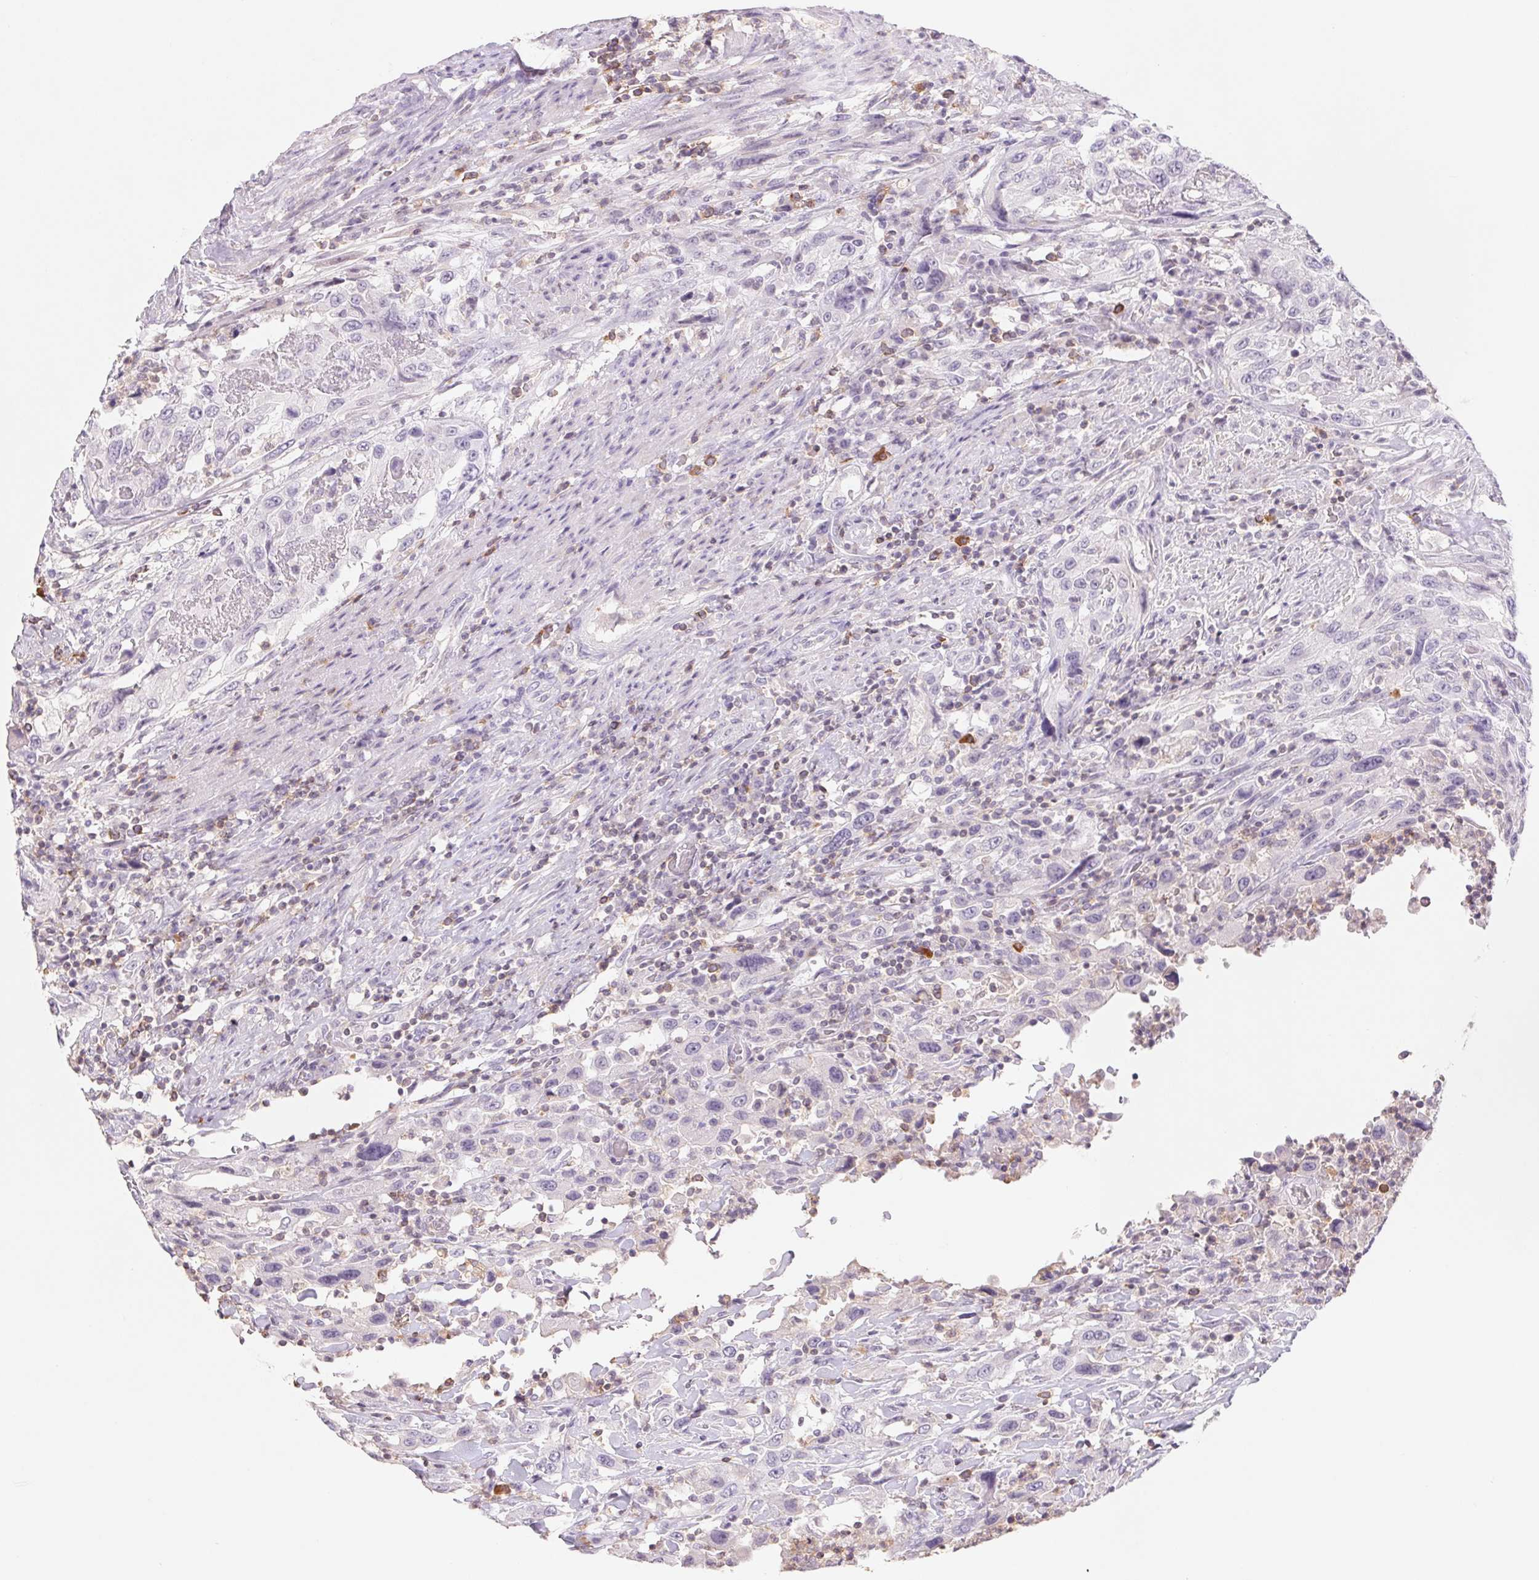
{"staining": {"intensity": "negative", "quantity": "none", "location": "none"}, "tissue": "urothelial cancer", "cell_type": "Tumor cells", "image_type": "cancer", "snomed": [{"axis": "morphology", "description": "Urothelial carcinoma, High grade"}, {"axis": "topography", "description": "Urinary bladder"}], "caption": "There is no significant positivity in tumor cells of urothelial cancer.", "gene": "KIF26A", "patient": {"sex": "male", "age": 61}}